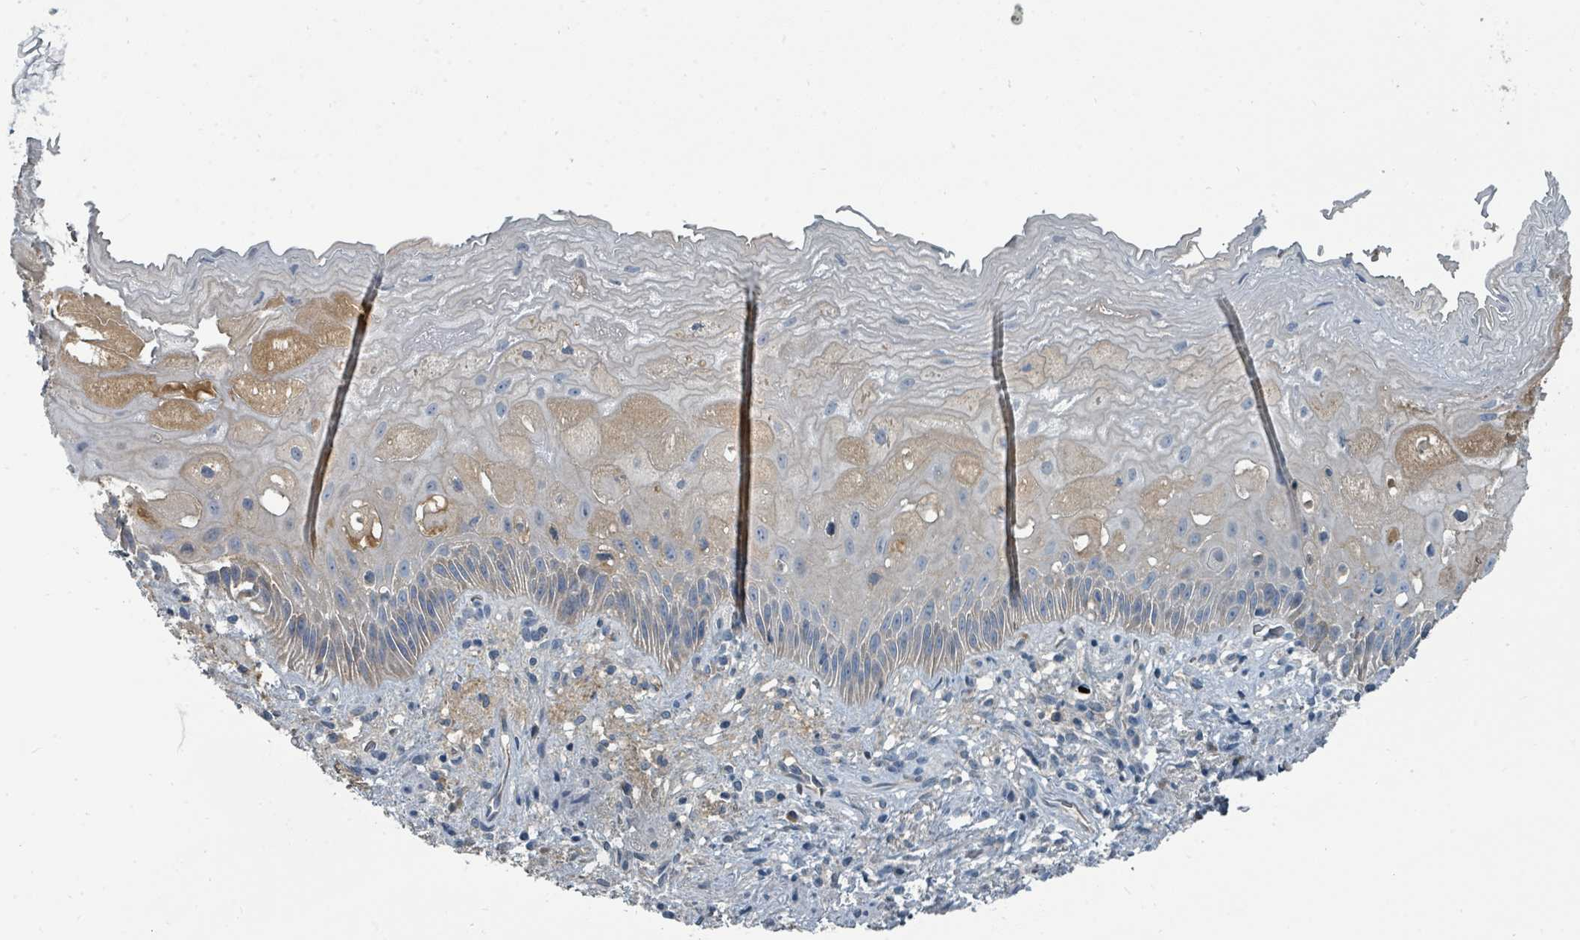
{"staining": {"intensity": "moderate", "quantity": "<25%", "location": "cytoplasmic/membranous"}, "tissue": "esophagus", "cell_type": "Squamous epithelial cells", "image_type": "normal", "snomed": [{"axis": "morphology", "description": "Normal tissue, NOS"}, {"axis": "topography", "description": "Esophagus"}], "caption": "IHC of unremarkable human esophagus displays low levels of moderate cytoplasmic/membranous expression in approximately <25% of squamous epithelial cells. The staining was performed using DAB to visualize the protein expression in brown, while the nuclei were stained in blue with hematoxylin (Magnification: 20x).", "gene": "SLC25A23", "patient": {"sex": "male", "age": 60}}